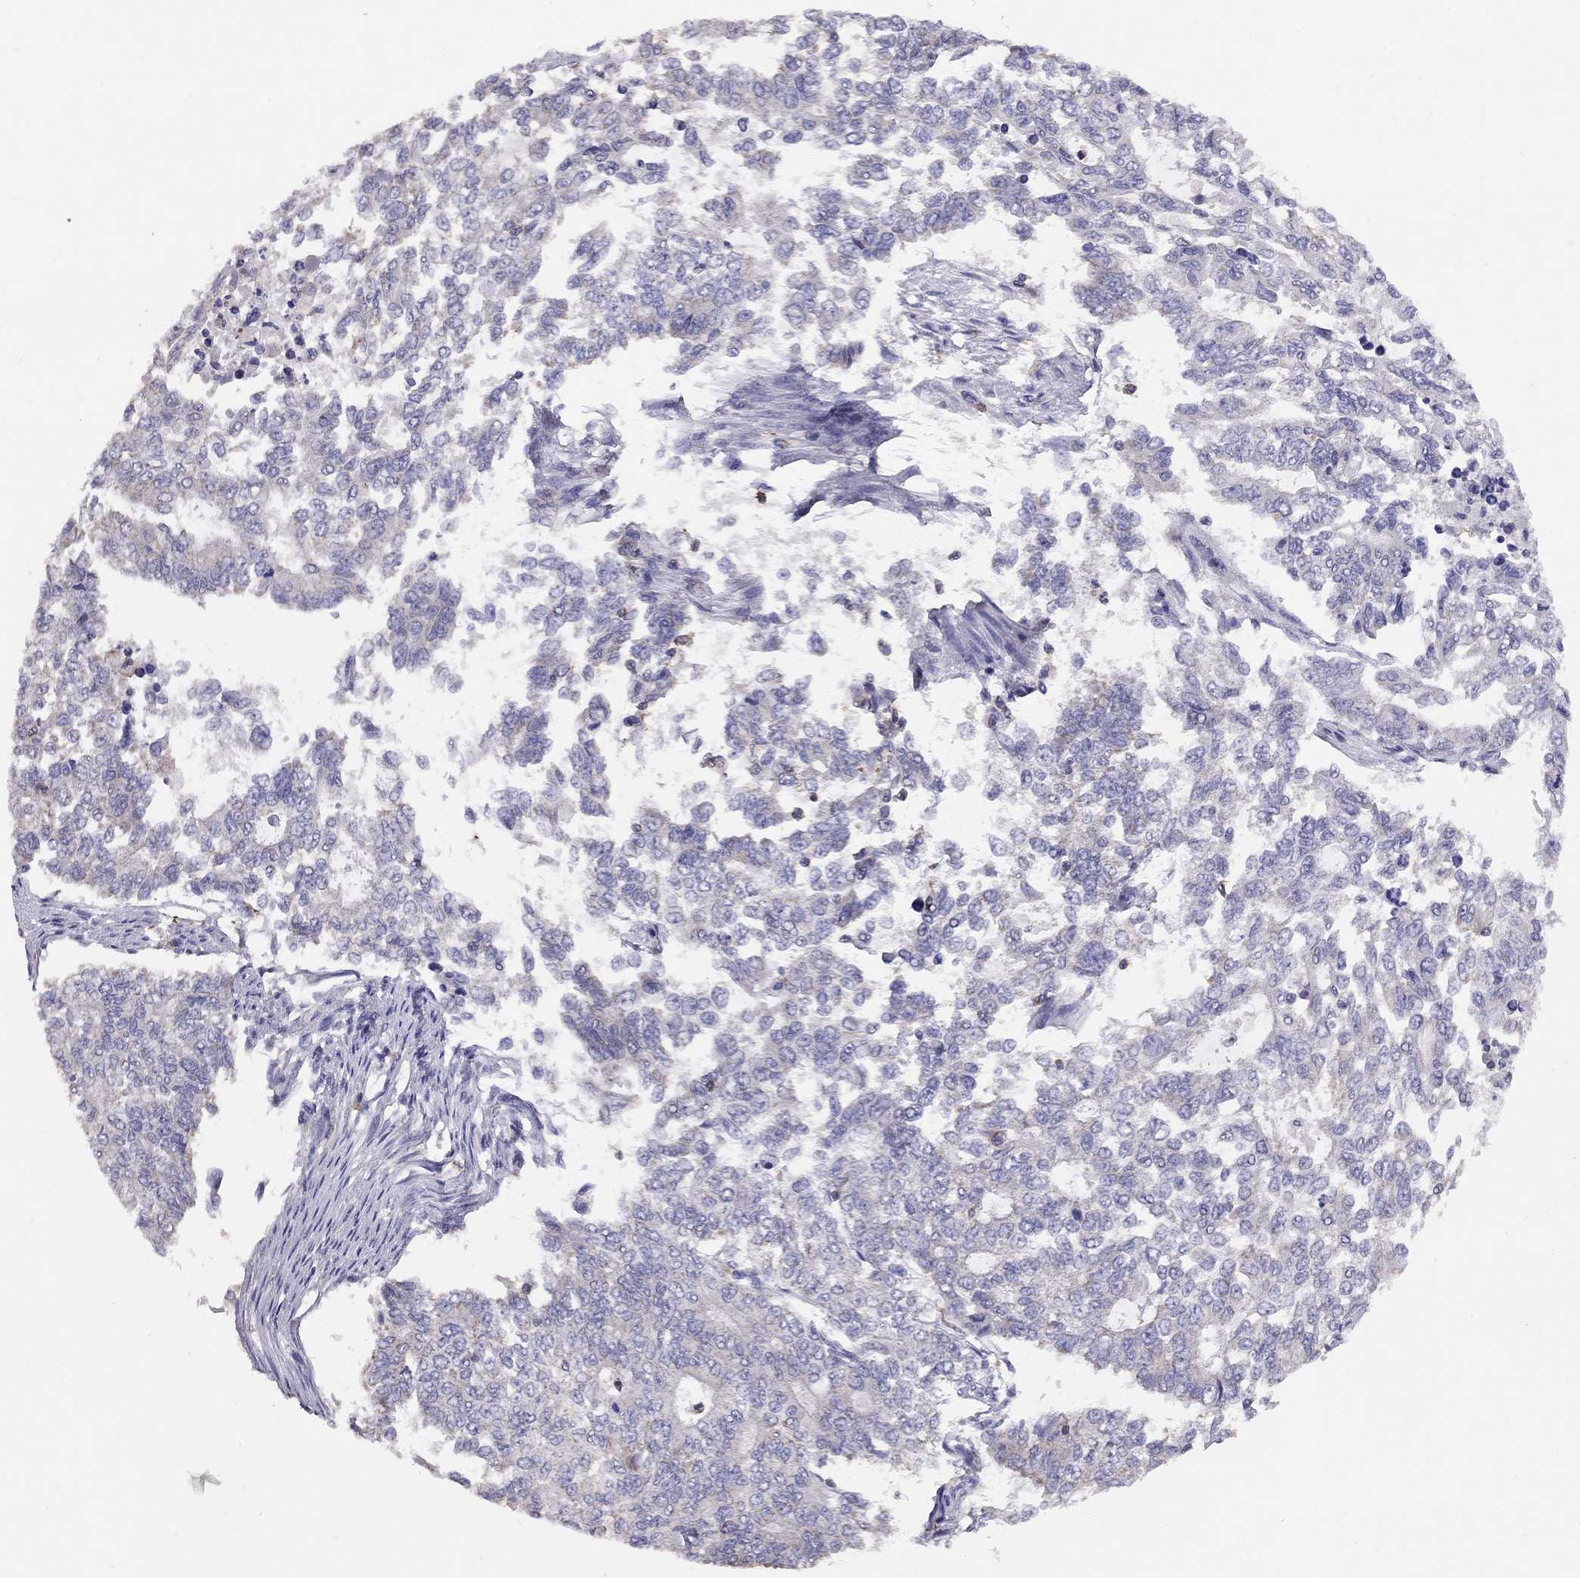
{"staining": {"intensity": "negative", "quantity": "none", "location": "none"}, "tissue": "endometrial cancer", "cell_type": "Tumor cells", "image_type": "cancer", "snomed": [{"axis": "morphology", "description": "Adenocarcinoma, NOS"}, {"axis": "topography", "description": "Uterus"}], "caption": "Tumor cells are negative for protein expression in human adenocarcinoma (endometrial).", "gene": "CITED1", "patient": {"sex": "female", "age": 59}}